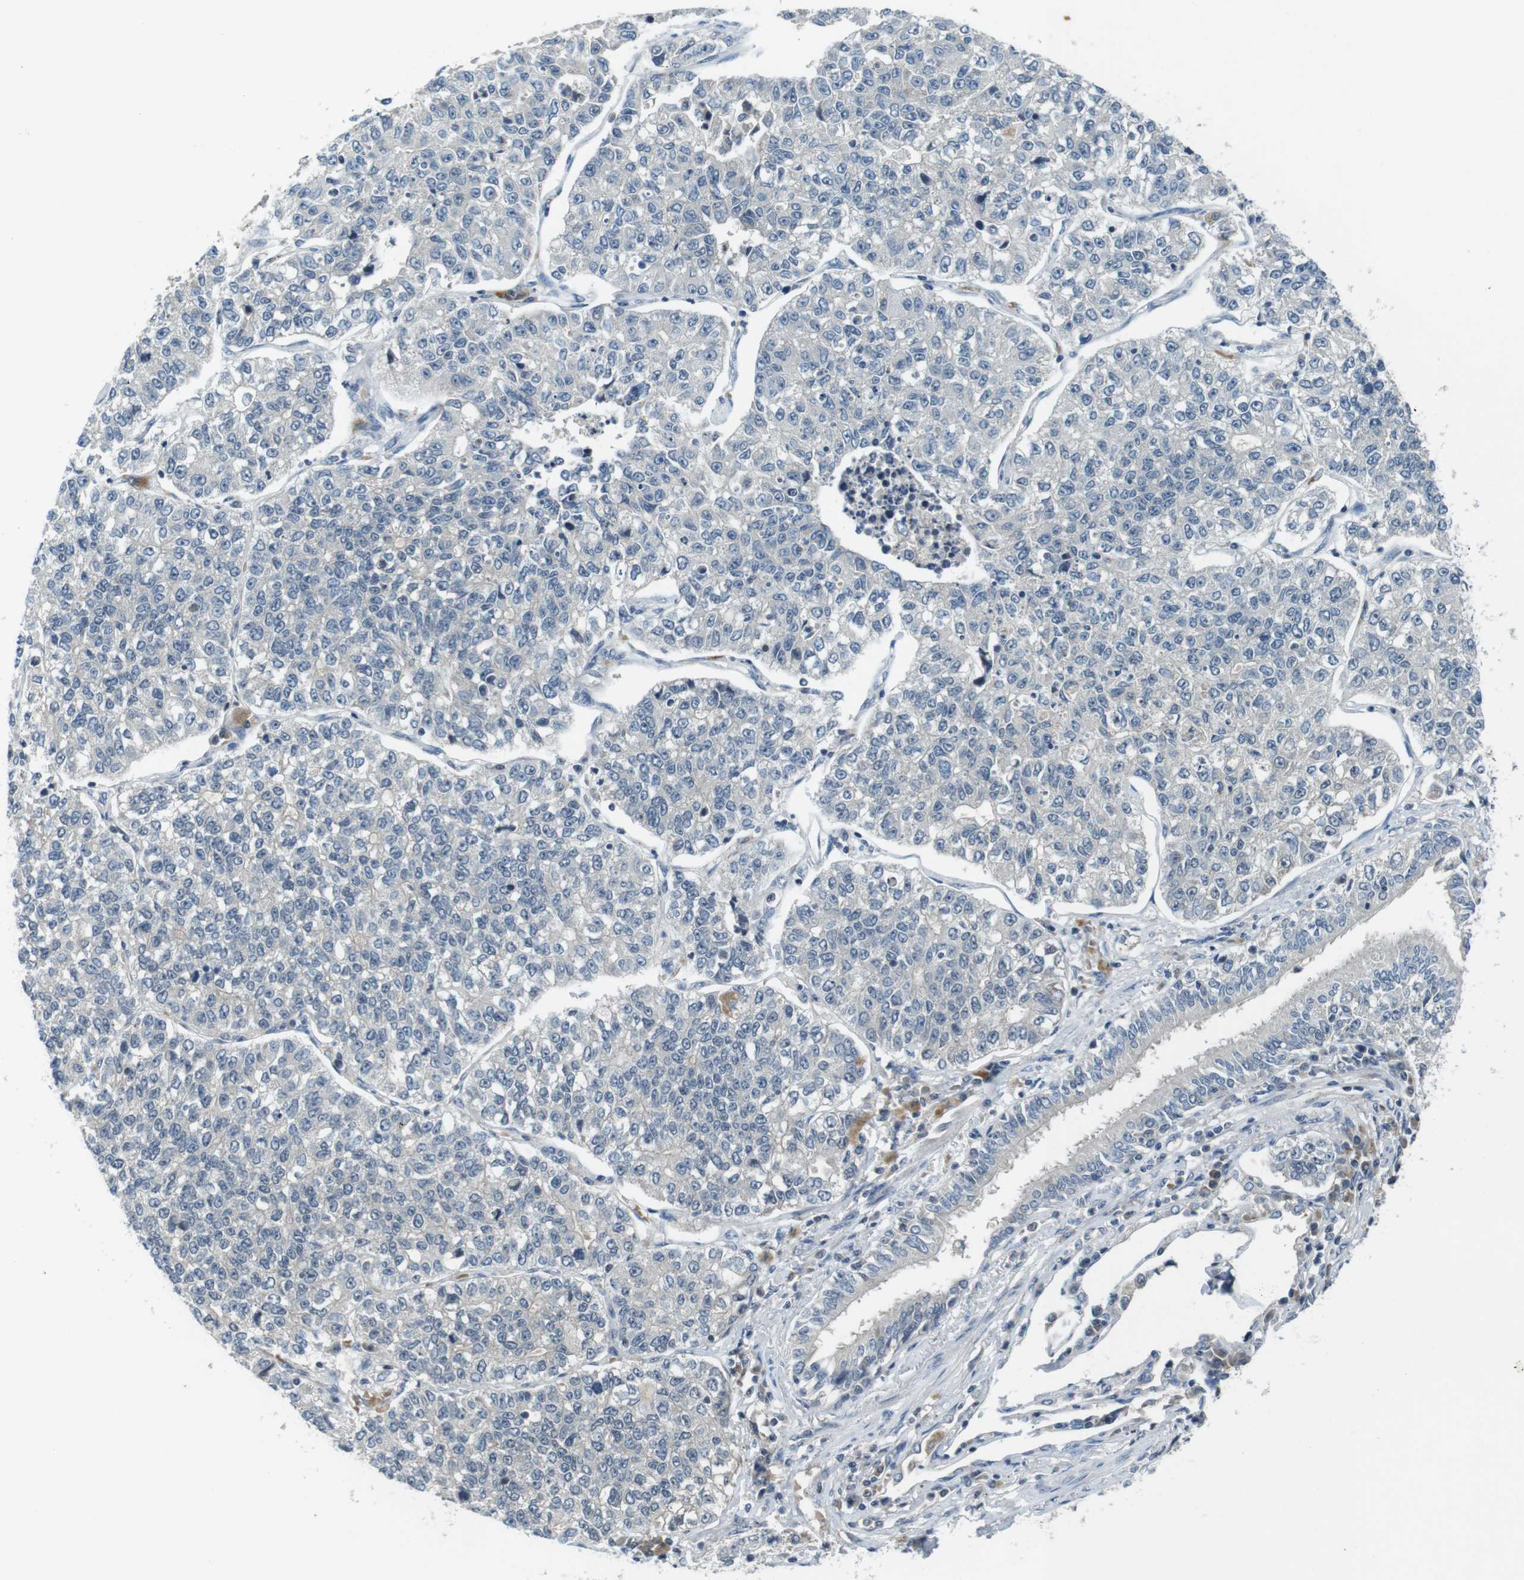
{"staining": {"intensity": "negative", "quantity": "none", "location": "none"}, "tissue": "lung cancer", "cell_type": "Tumor cells", "image_type": "cancer", "snomed": [{"axis": "morphology", "description": "Adenocarcinoma, NOS"}, {"axis": "topography", "description": "Lung"}], "caption": "DAB (3,3'-diaminobenzidine) immunohistochemical staining of lung cancer (adenocarcinoma) exhibits no significant staining in tumor cells. The staining is performed using DAB (3,3'-diaminobenzidine) brown chromogen with nuclei counter-stained in using hematoxylin.", "gene": "MAPKAPK5", "patient": {"sex": "male", "age": 49}}